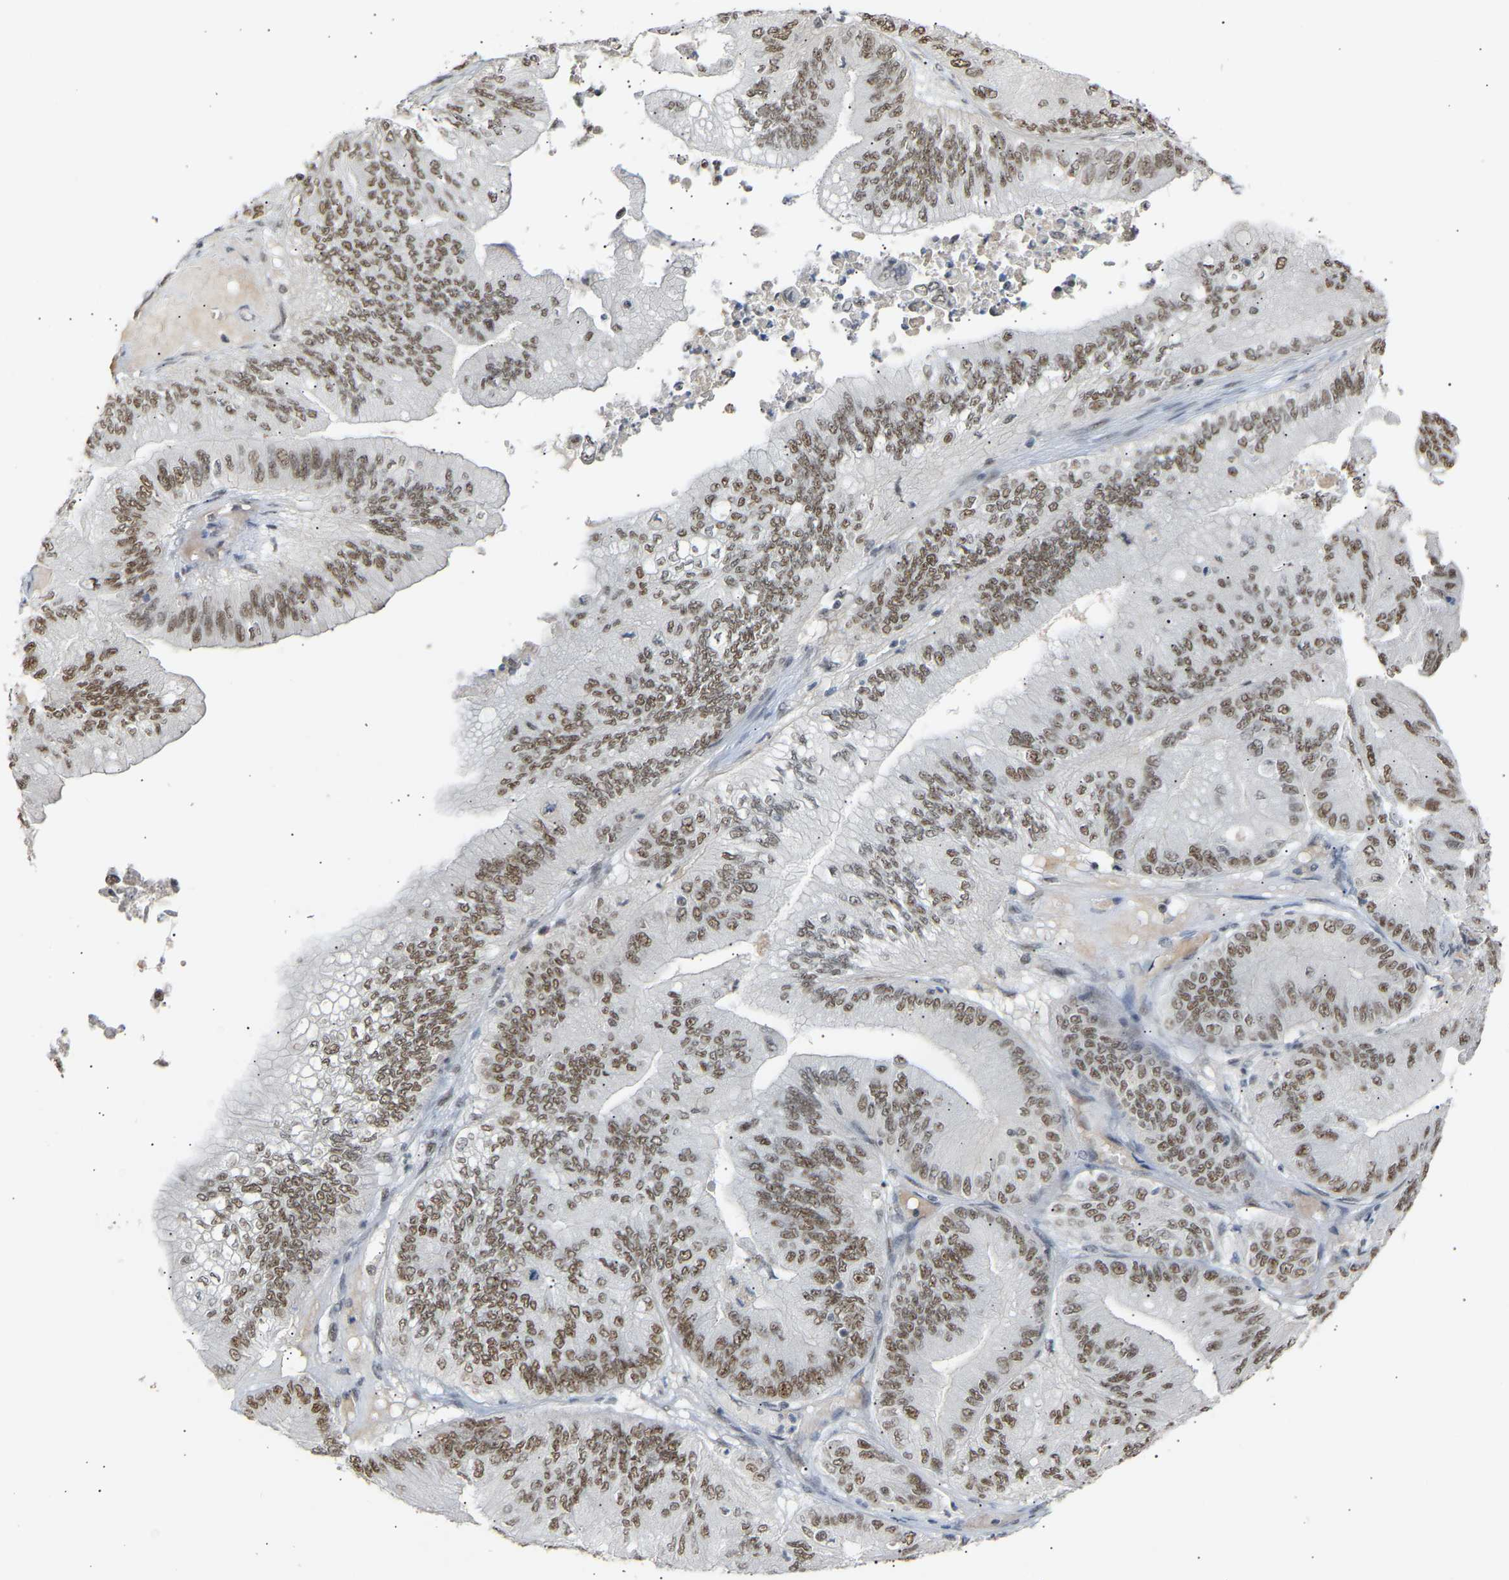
{"staining": {"intensity": "moderate", "quantity": ">75%", "location": "nuclear"}, "tissue": "ovarian cancer", "cell_type": "Tumor cells", "image_type": "cancer", "snomed": [{"axis": "morphology", "description": "Cystadenocarcinoma, mucinous, NOS"}, {"axis": "topography", "description": "Ovary"}], "caption": "Ovarian cancer (mucinous cystadenocarcinoma) tissue displays moderate nuclear positivity in about >75% of tumor cells", "gene": "NELFB", "patient": {"sex": "female", "age": 61}}